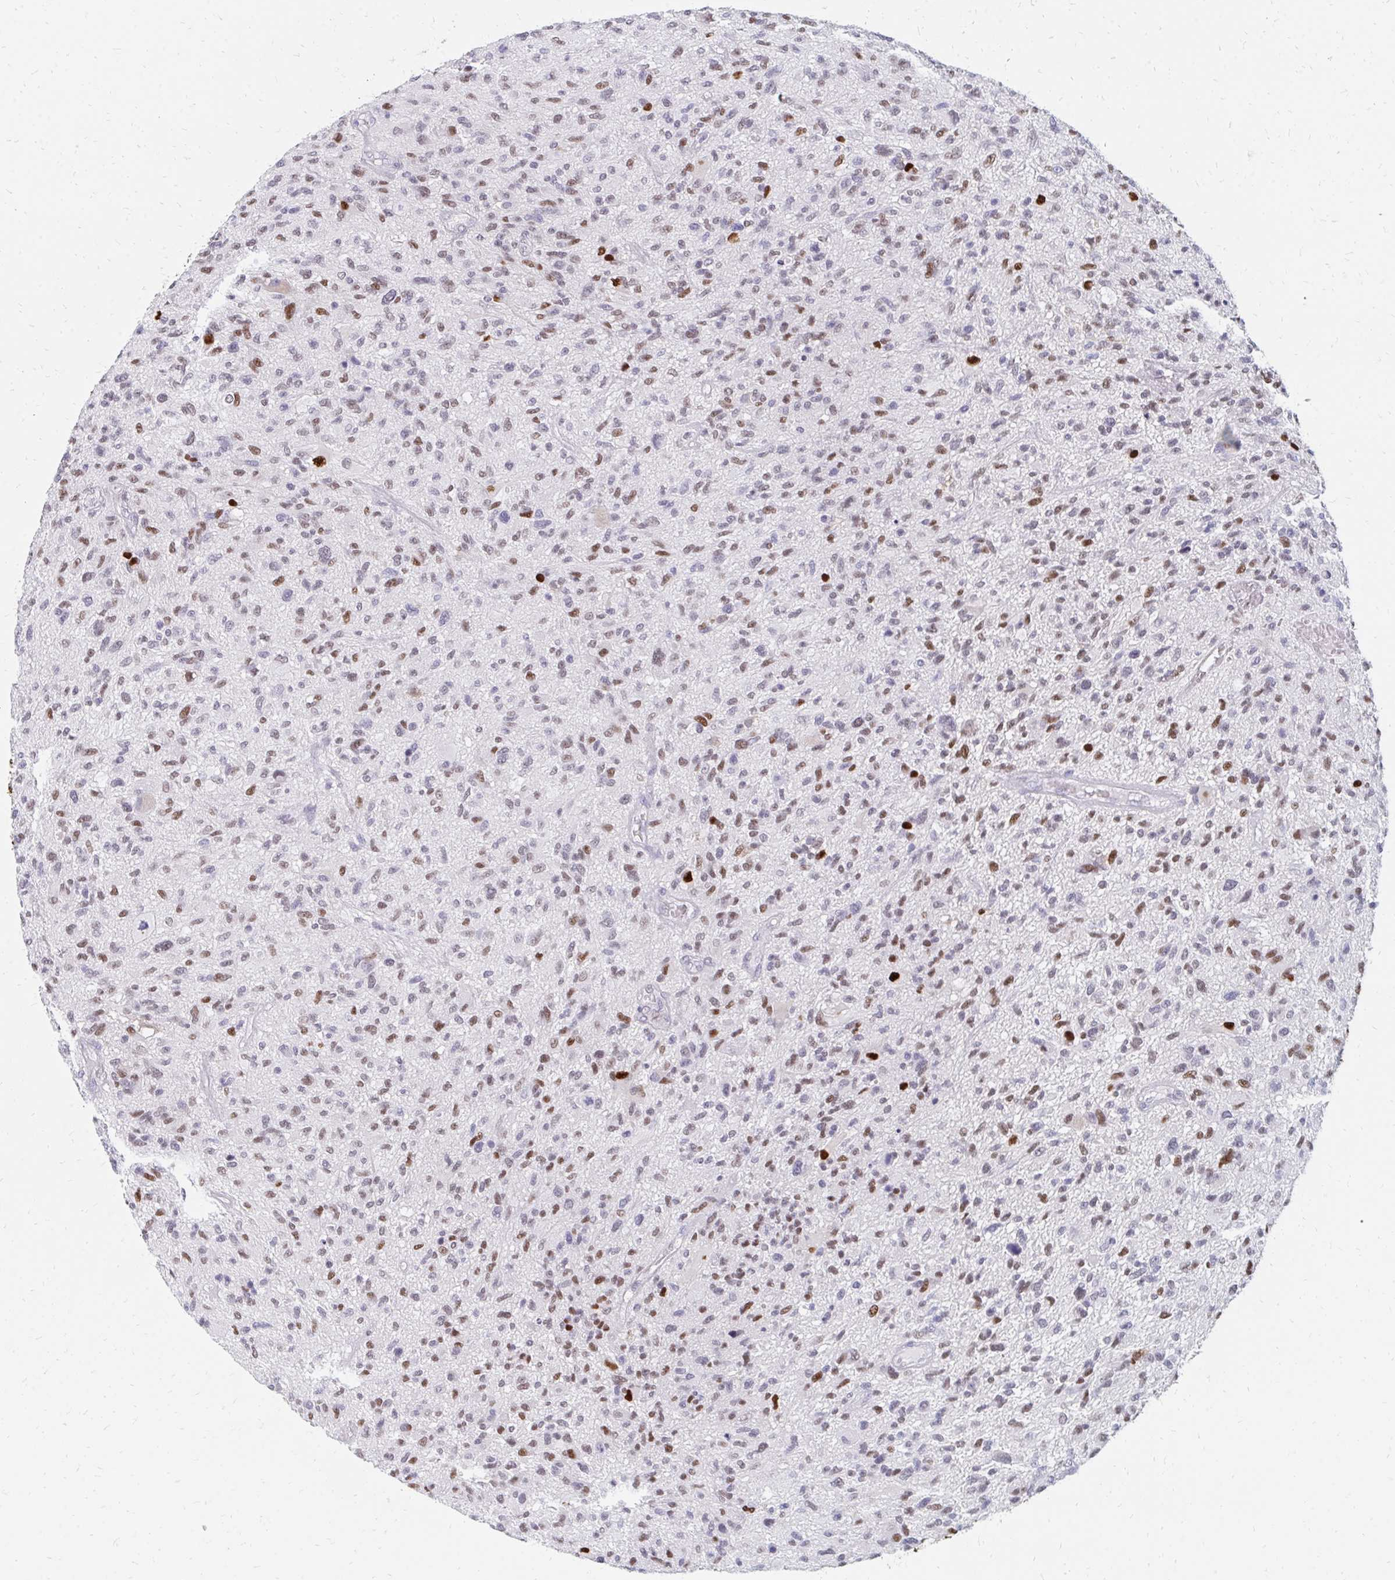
{"staining": {"intensity": "moderate", "quantity": "25%-75%", "location": "nuclear"}, "tissue": "glioma", "cell_type": "Tumor cells", "image_type": "cancer", "snomed": [{"axis": "morphology", "description": "Glioma, malignant, High grade"}, {"axis": "topography", "description": "Brain"}], "caption": "Immunohistochemistry photomicrograph of glioma stained for a protein (brown), which displays medium levels of moderate nuclear positivity in approximately 25%-75% of tumor cells.", "gene": "PLK3", "patient": {"sex": "male", "age": 47}}